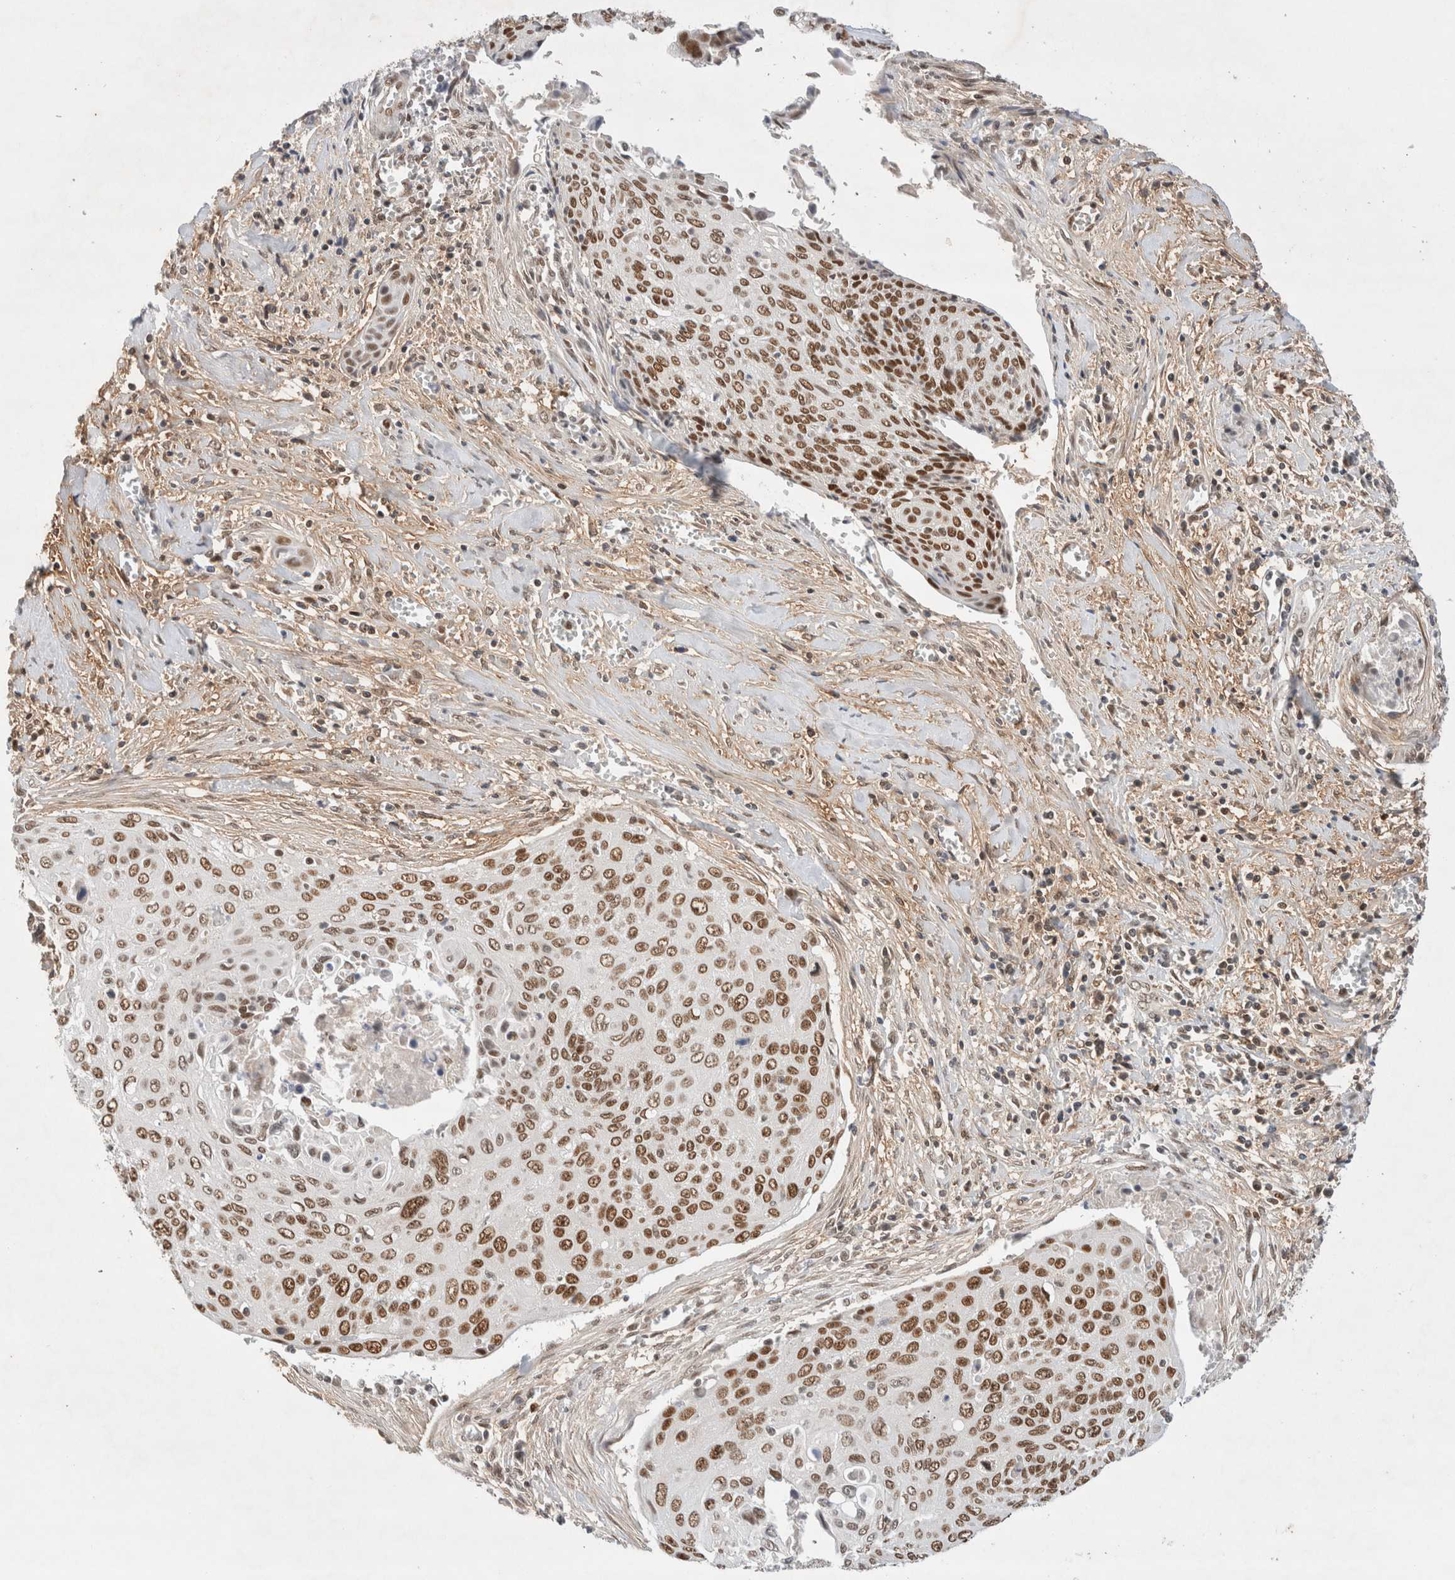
{"staining": {"intensity": "strong", "quantity": ">75%", "location": "nuclear"}, "tissue": "cervical cancer", "cell_type": "Tumor cells", "image_type": "cancer", "snomed": [{"axis": "morphology", "description": "Squamous cell carcinoma, NOS"}, {"axis": "topography", "description": "Cervix"}], "caption": "The image demonstrates staining of cervical cancer, revealing strong nuclear protein staining (brown color) within tumor cells.", "gene": "GTF2I", "patient": {"sex": "female", "age": 55}}